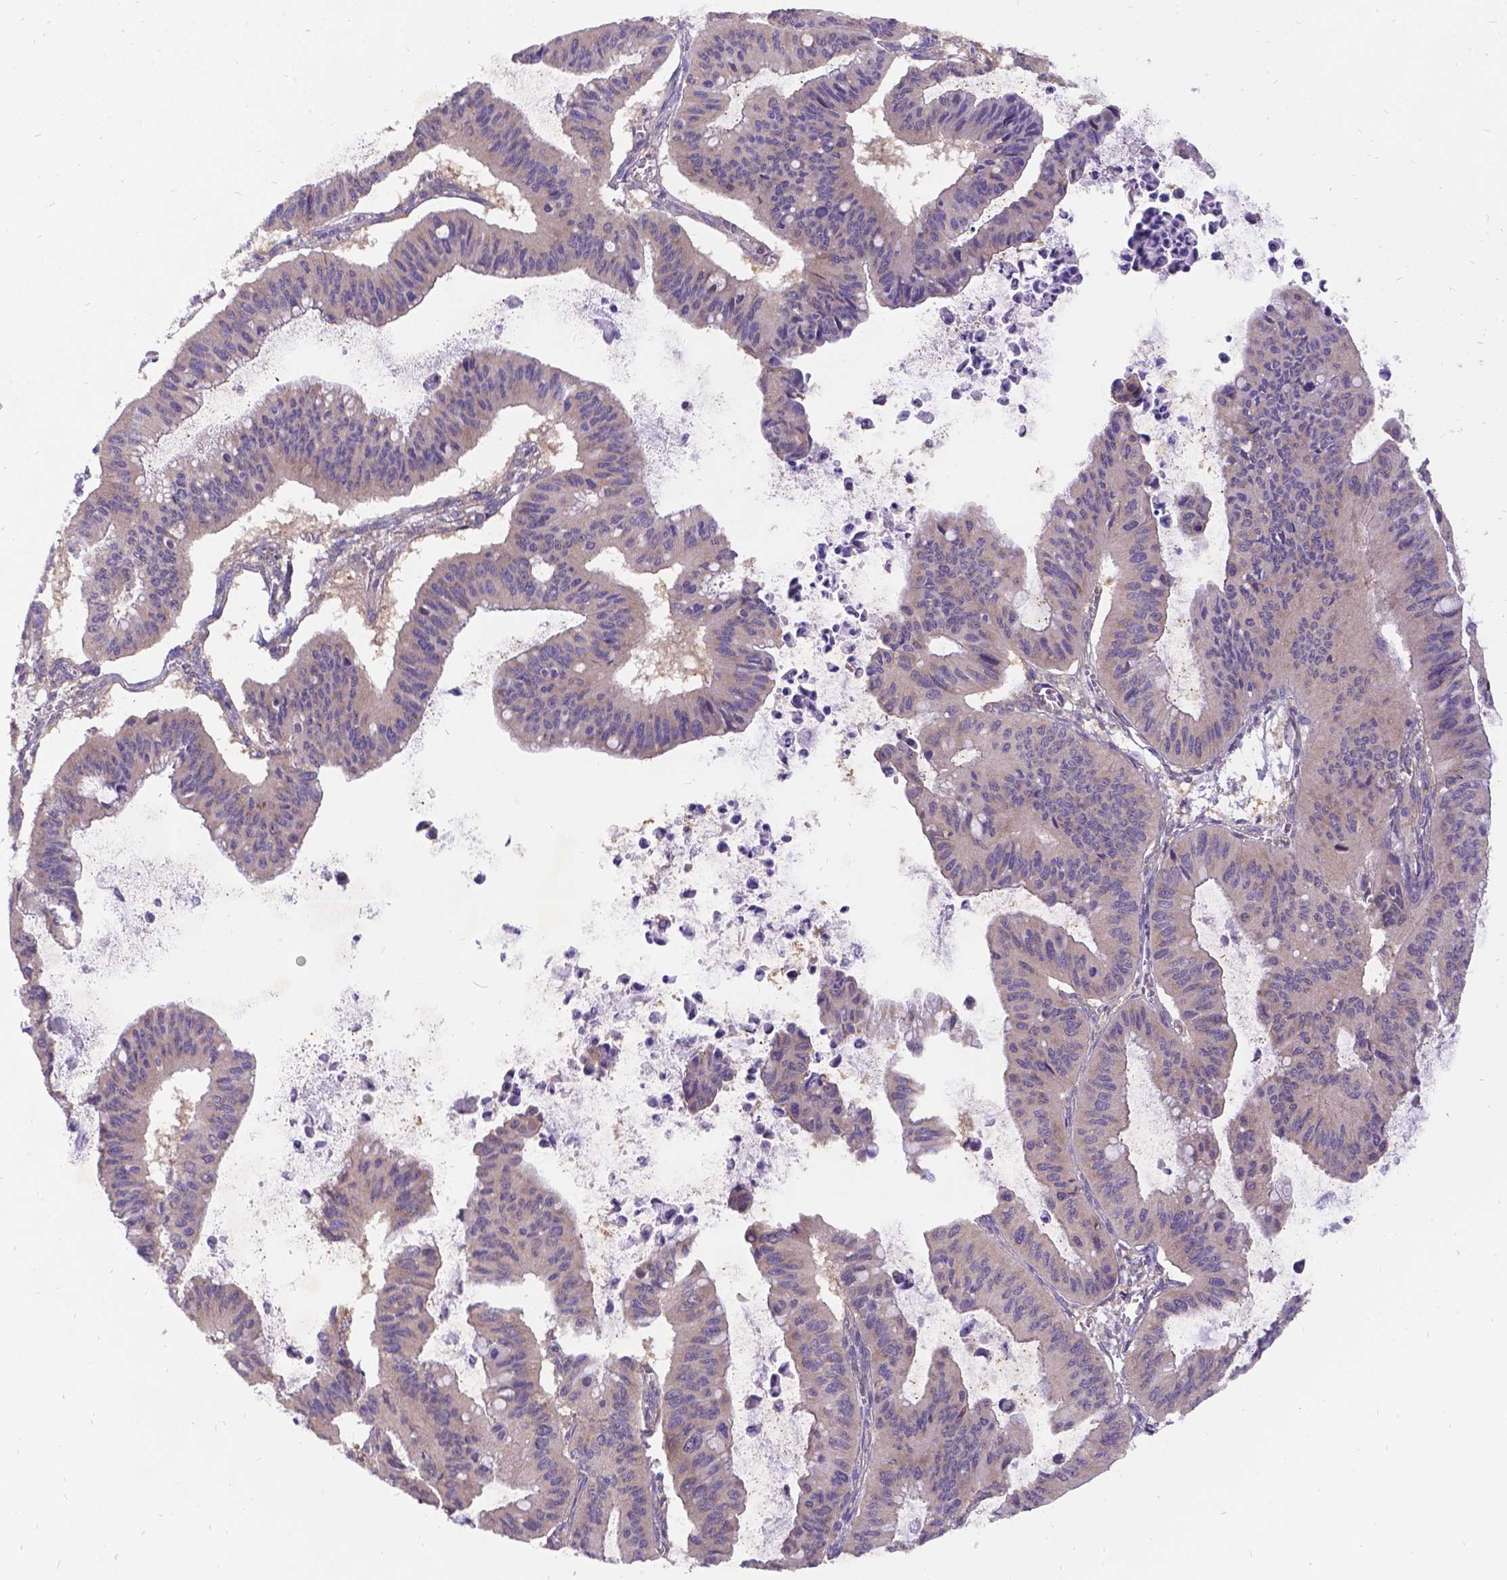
{"staining": {"intensity": "negative", "quantity": "none", "location": "none"}, "tissue": "ovarian cancer", "cell_type": "Tumor cells", "image_type": "cancer", "snomed": [{"axis": "morphology", "description": "Cystadenocarcinoma, mucinous, NOS"}, {"axis": "topography", "description": "Ovary"}], "caption": "Immunohistochemical staining of human ovarian mucinous cystadenocarcinoma demonstrates no significant positivity in tumor cells. Brightfield microscopy of immunohistochemistry stained with DAB (brown) and hematoxylin (blue), captured at high magnification.", "gene": "DENND6A", "patient": {"sex": "female", "age": 72}}